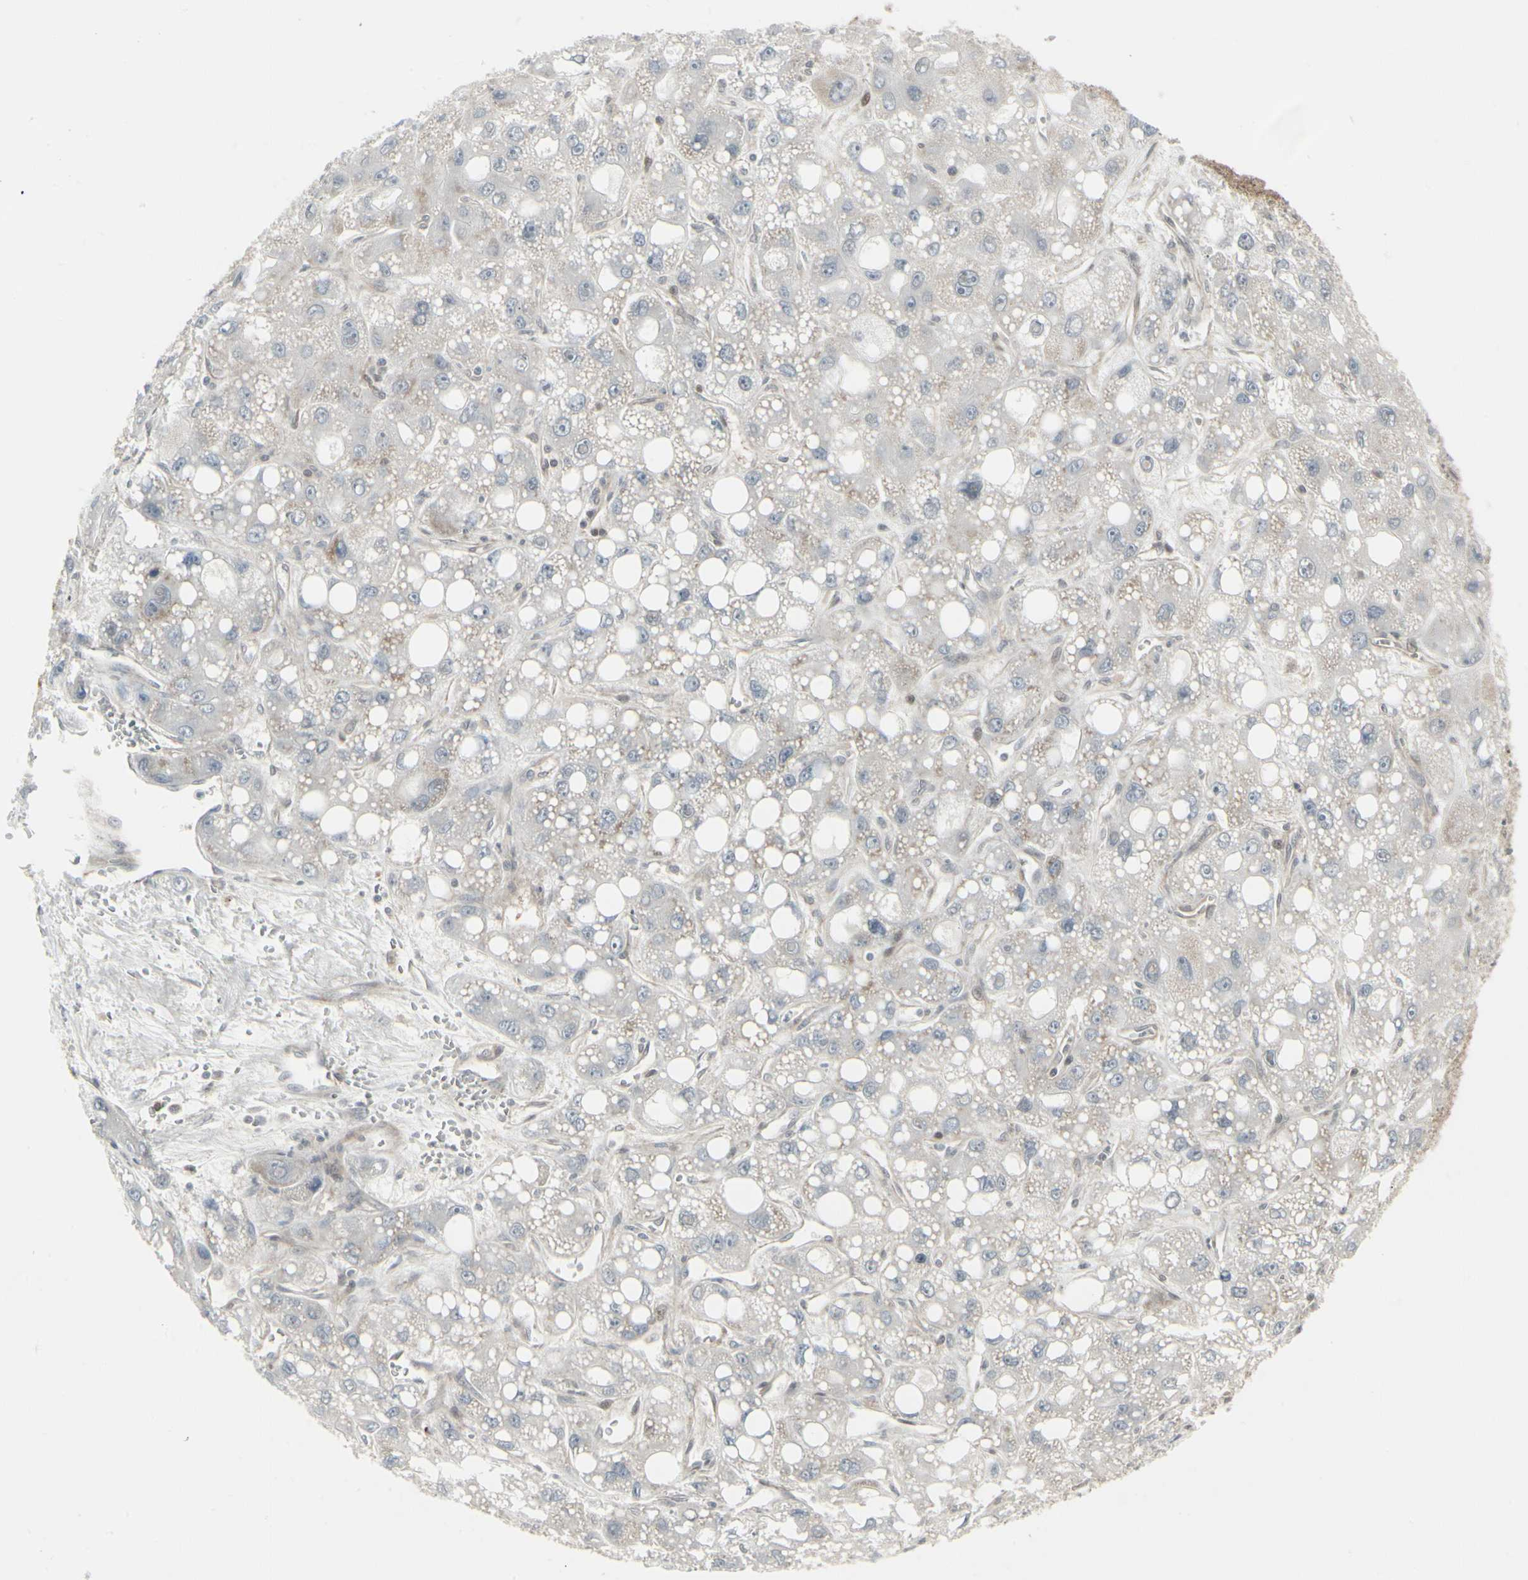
{"staining": {"intensity": "weak", "quantity": ">75%", "location": "cytoplasmic/membranous"}, "tissue": "liver cancer", "cell_type": "Tumor cells", "image_type": "cancer", "snomed": [{"axis": "morphology", "description": "Carcinoma, Hepatocellular, NOS"}, {"axis": "topography", "description": "Liver"}], "caption": "Brown immunohistochemical staining in human liver hepatocellular carcinoma demonstrates weak cytoplasmic/membranous positivity in approximately >75% of tumor cells. Immunohistochemistry (ihc) stains the protein of interest in brown and the nuclei are stained blue.", "gene": "IGFBP6", "patient": {"sex": "male", "age": 55}}